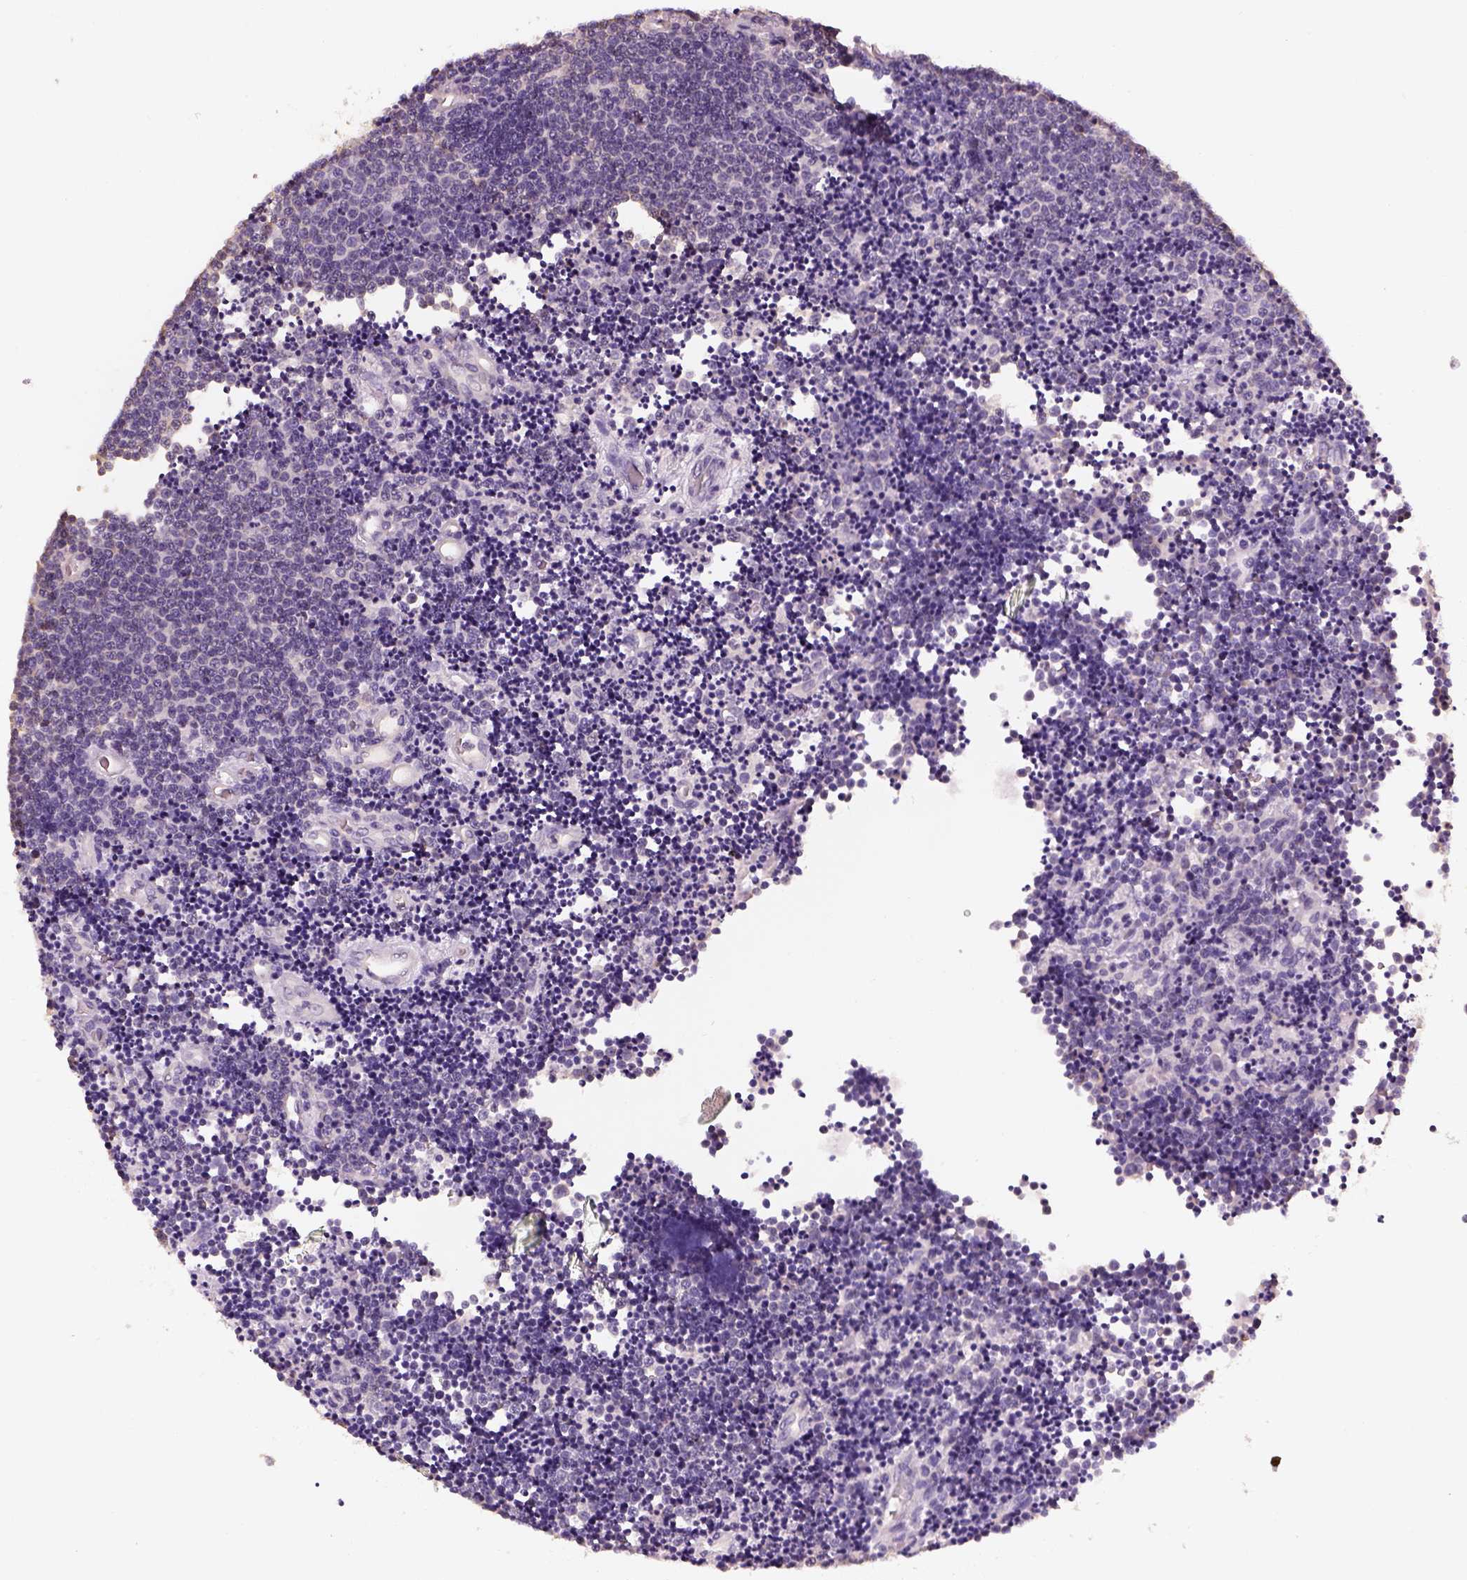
{"staining": {"intensity": "negative", "quantity": "none", "location": "none"}, "tissue": "lymphoma", "cell_type": "Tumor cells", "image_type": "cancer", "snomed": [{"axis": "morphology", "description": "Malignant lymphoma, non-Hodgkin's type, Low grade"}, {"axis": "topography", "description": "Brain"}], "caption": "Immunohistochemical staining of human malignant lymphoma, non-Hodgkin's type (low-grade) demonstrates no significant positivity in tumor cells. (Immunohistochemistry, brightfield microscopy, high magnification).", "gene": "OTUD6A", "patient": {"sex": "female", "age": 66}}